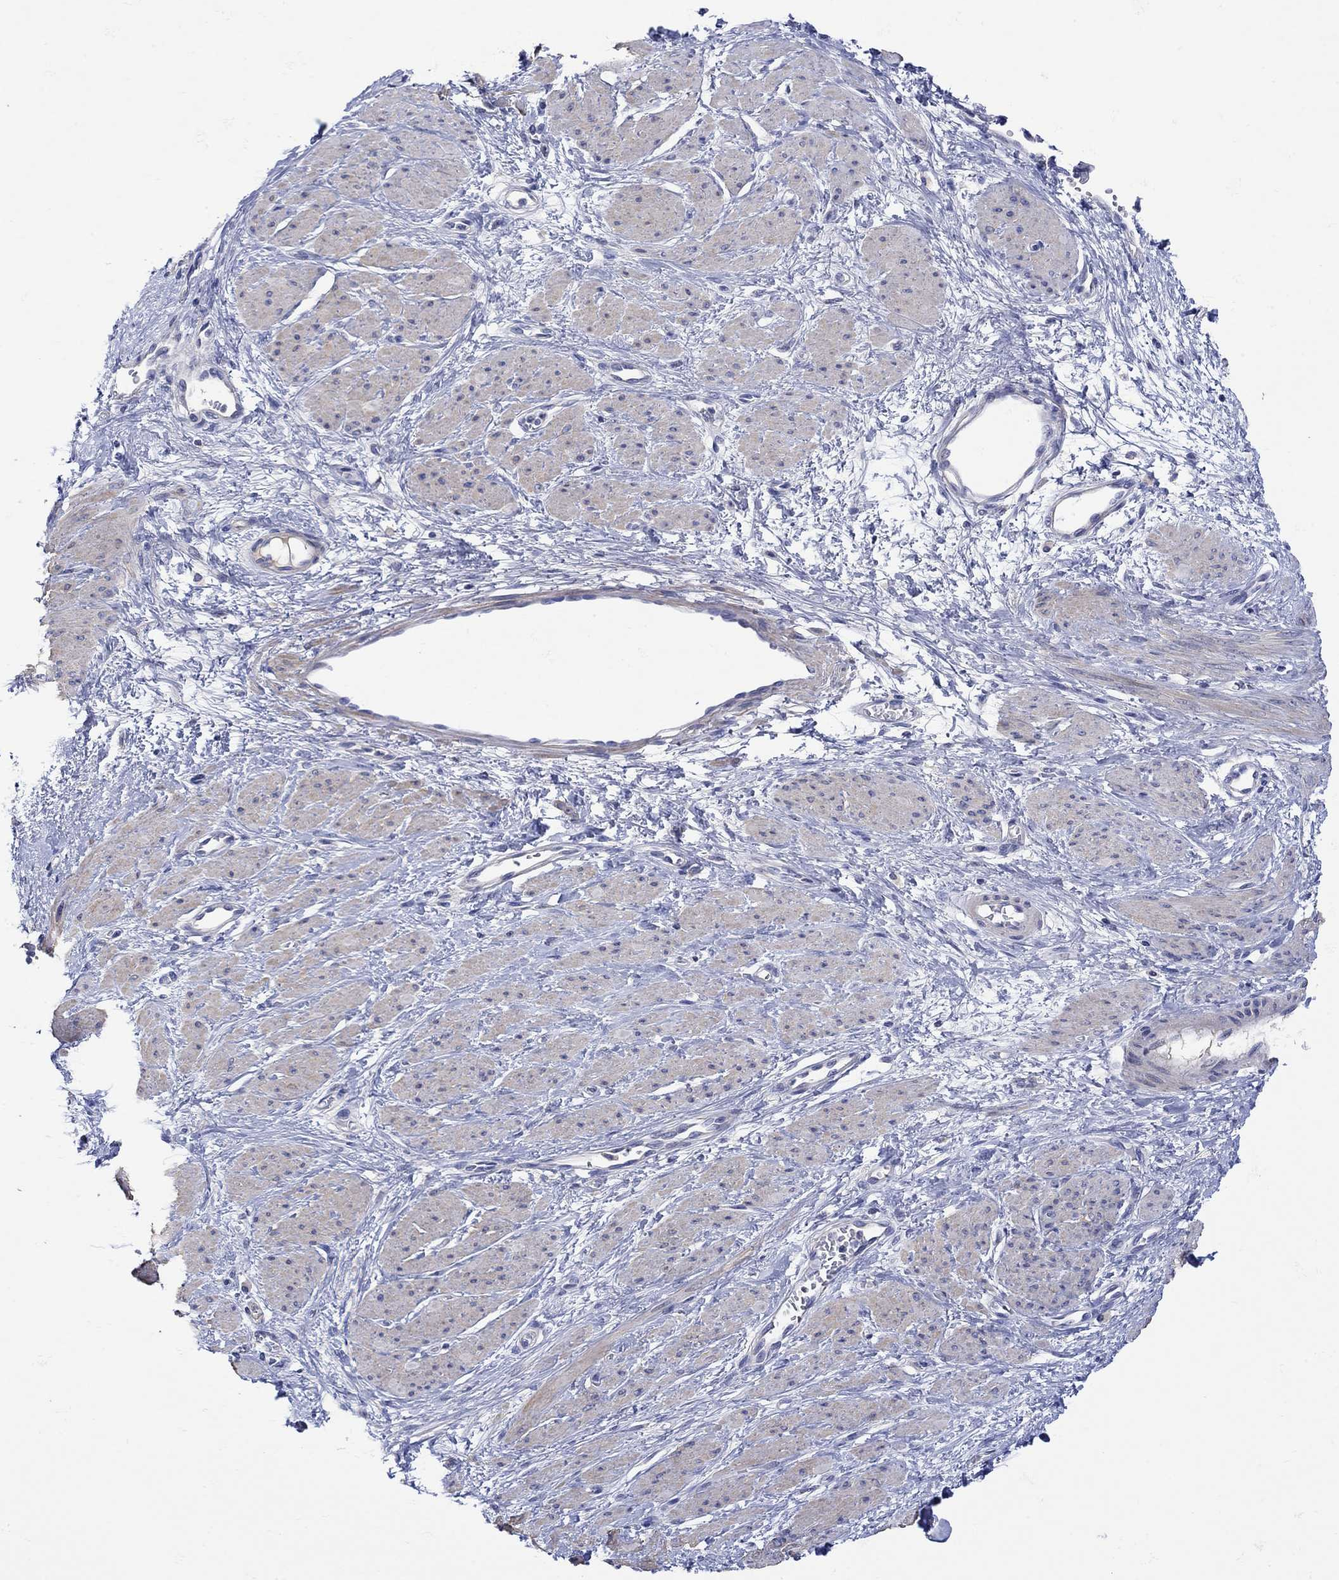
{"staining": {"intensity": "negative", "quantity": "none", "location": "none"}, "tissue": "smooth muscle", "cell_type": "Smooth muscle cells", "image_type": "normal", "snomed": [{"axis": "morphology", "description": "Normal tissue, NOS"}, {"axis": "topography", "description": "Smooth muscle"}, {"axis": "topography", "description": "Uterus"}], "caption": "Immunohistochemistry histopathology image of normal smooth muscle: human smooth muscle stained with DAB shows no significant protein positivity in smooth muscle cells.", "gene": "MSI1", "patient": {"sex": "female", "age": 39}}